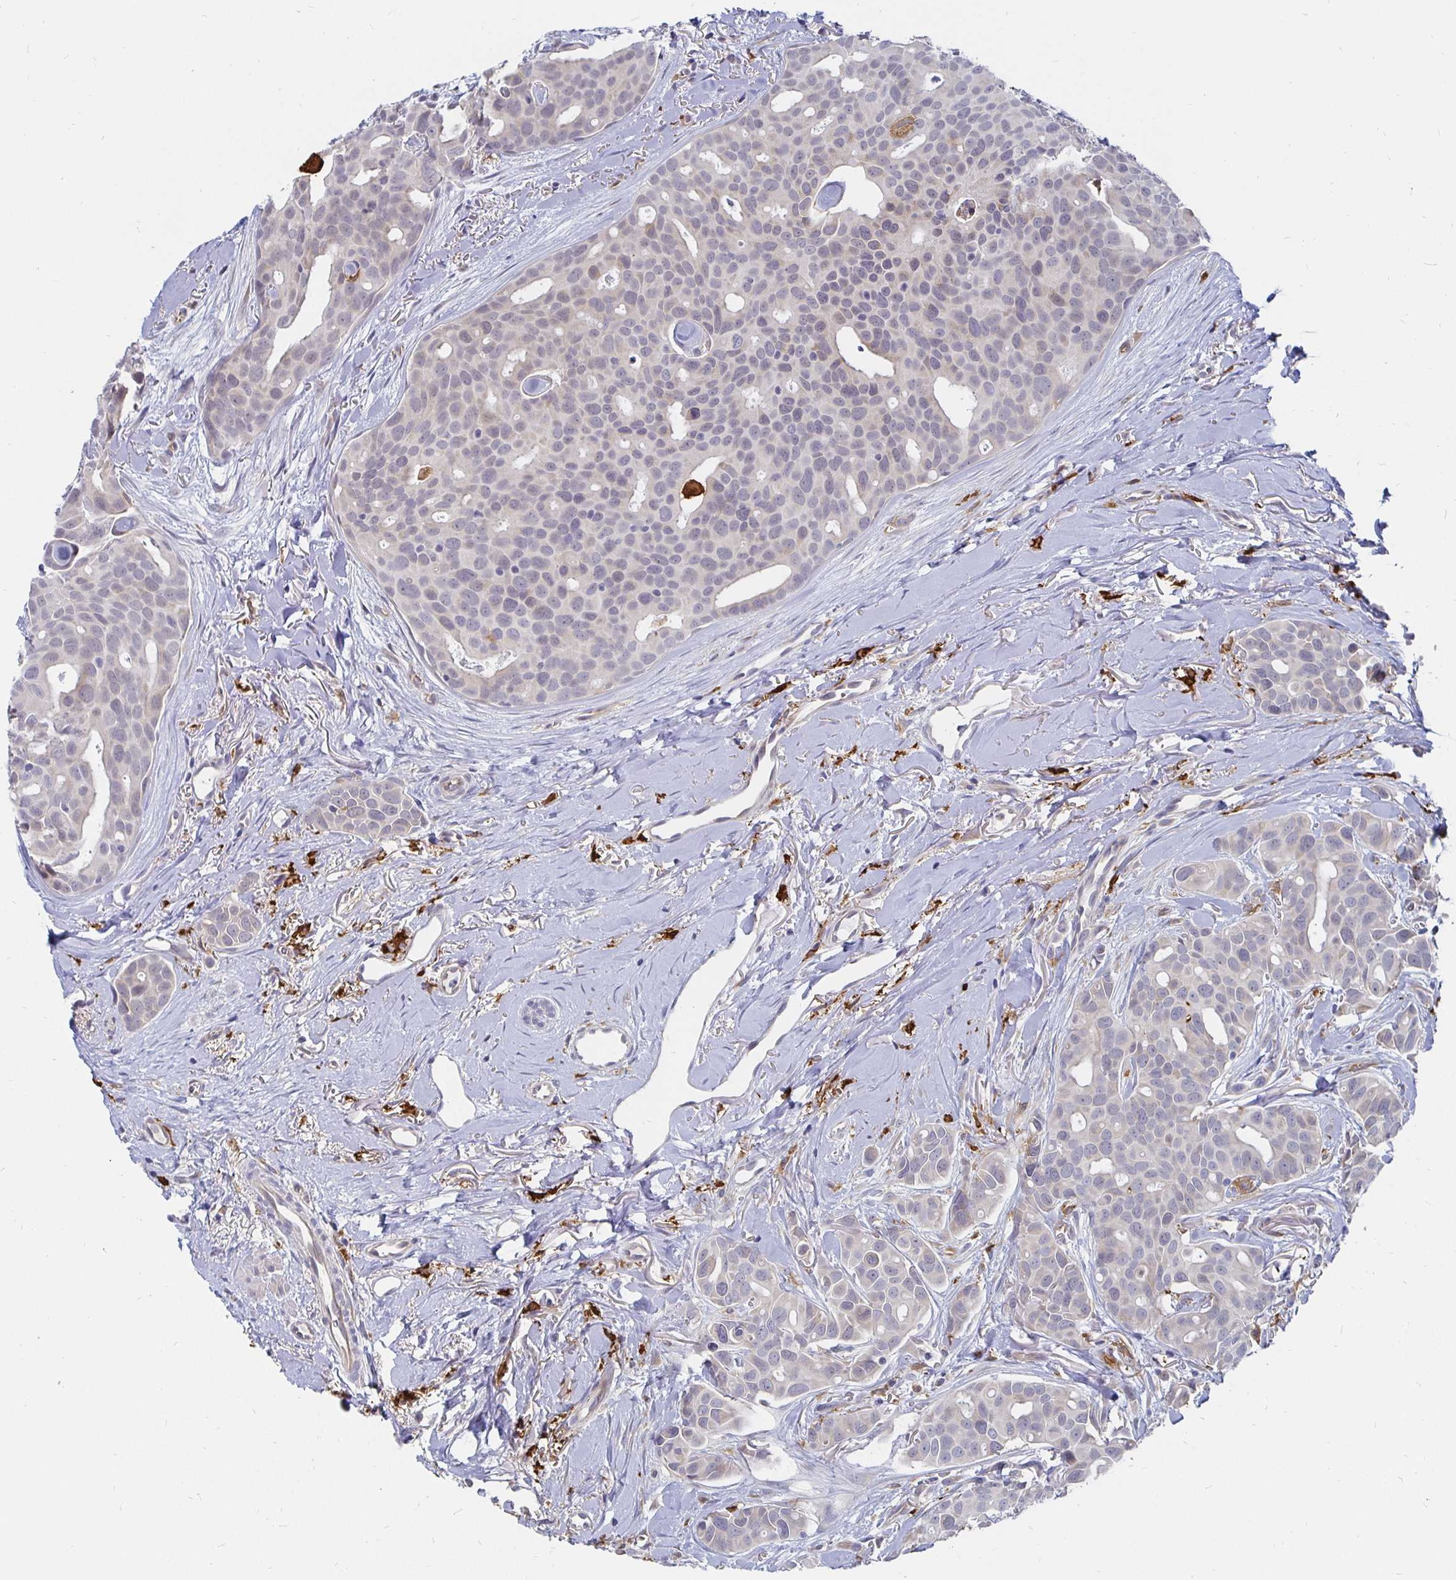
{"staining": {"intensity": "weak", "quantity": "25%-75%", "location": "nuclear"}, "tissue": "breast cancer", "cell_type": "Tumor cells", "image_type": "cancer", "snomed": [{"axis": "morphology", "description": "Duct carcinoma"}, {"axis": "topography", "description": "Breast"}], "caption": "Weak nuclear positivity for a protein is identified in approximately 25%-75% of tumor cells of breast cancer using IHC.", "gene": "CCDC85A", "patient": {"sex": "female", "age": 54}}